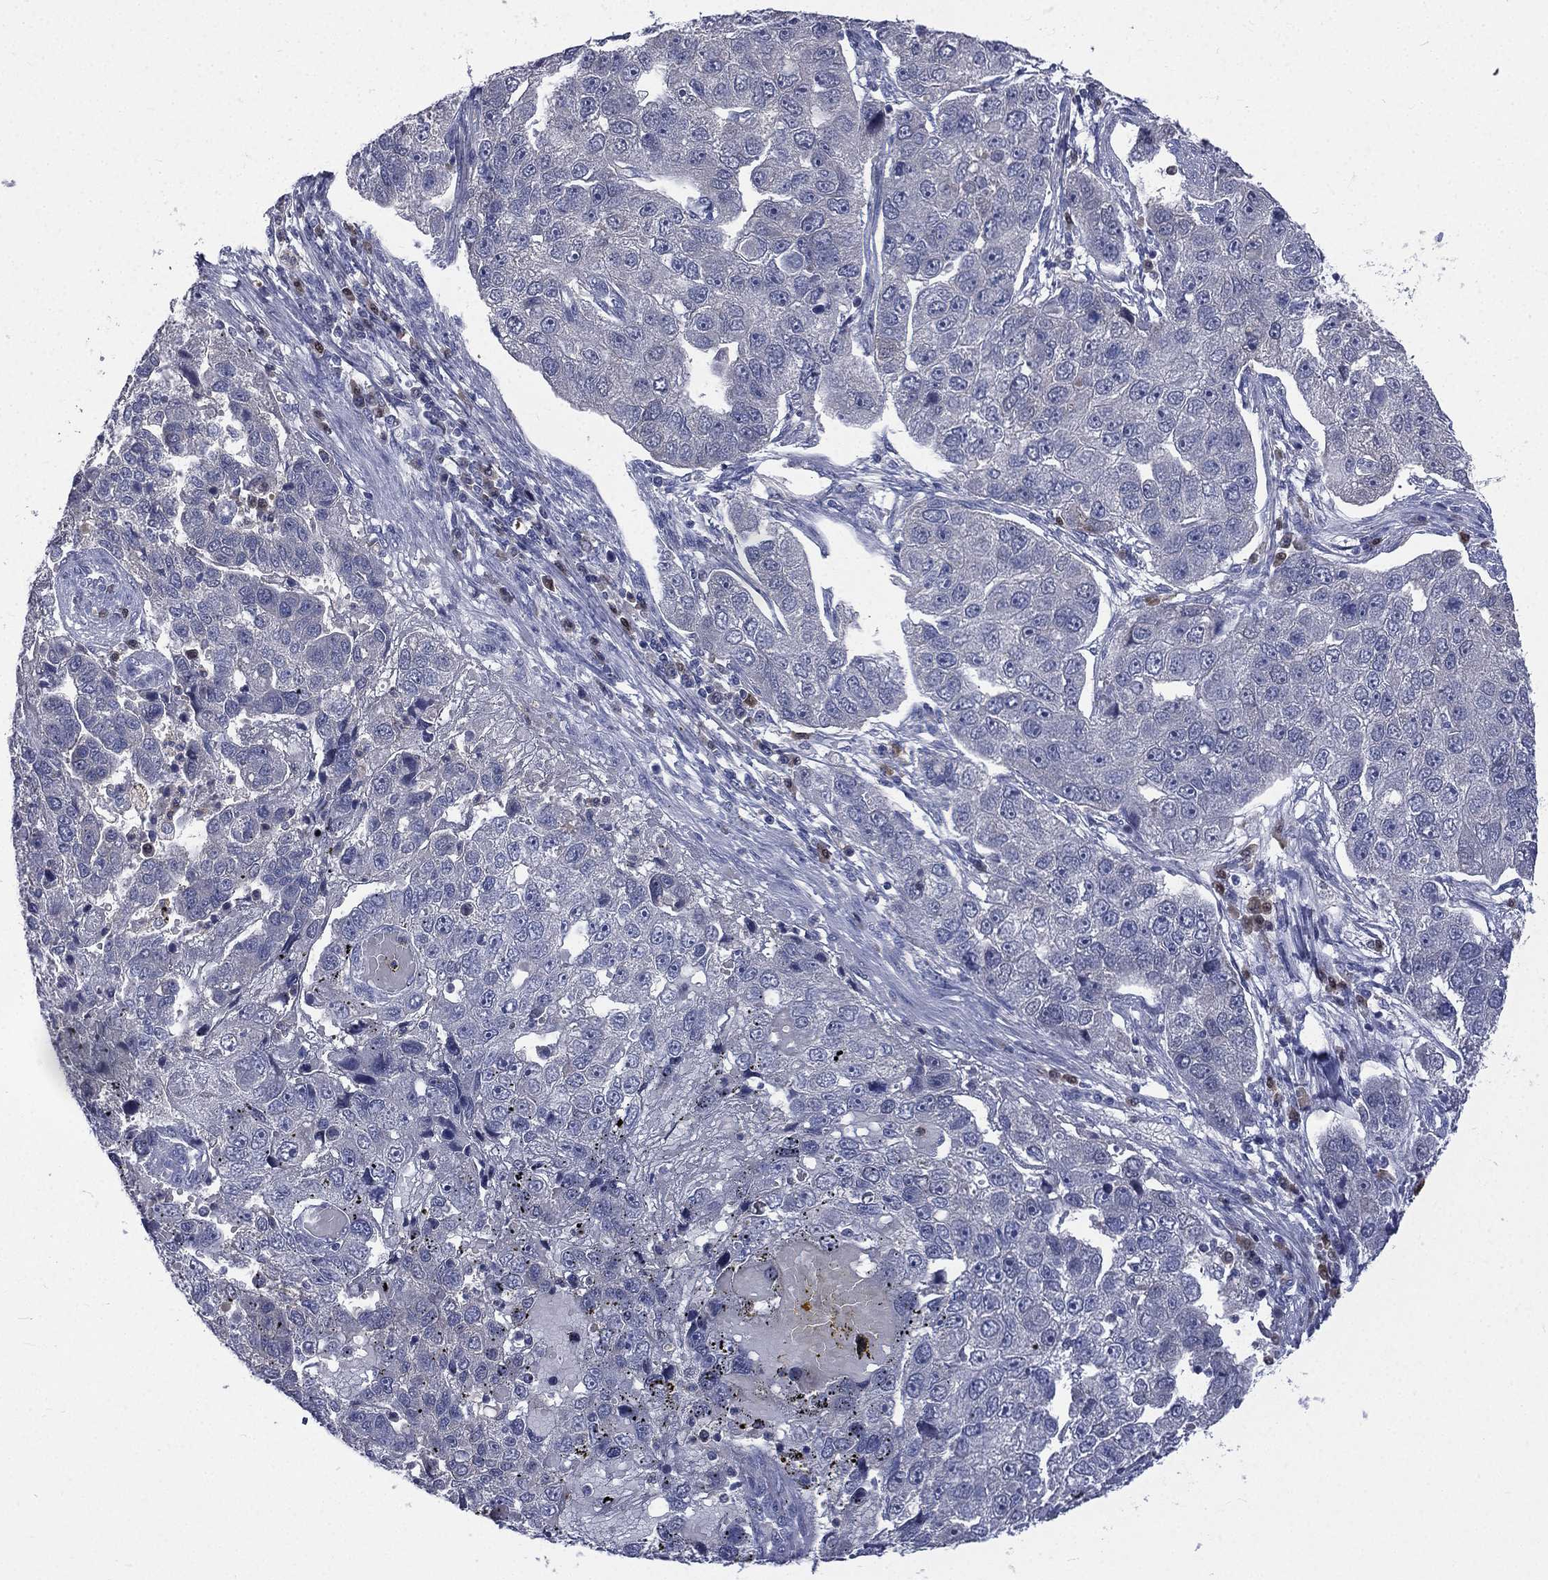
{"staining": {"intensity": "negative", "quantity": "none", "location": "none"}, "tissue": "pancreatic cancer", "cell_type": "Tumor cells", "image_type": "cancer", "snomed": [{"axis": "morphology", "description": "Adenocarcinoma, NOS"}, {"axis": "topography", "description": "Pancreas"}], "caption": "Immunohistochemistry of human adenocarcinoma (pancreatic) exhibits no positivity in tumor cells. (Stains: DAB immunohistochemistry (IHC) with hematoxylin counter stain, Microscopy: brightfield microscopy at high magnification).", "gene": "CA12", "patient": {"sex": "female", "age": 61}}